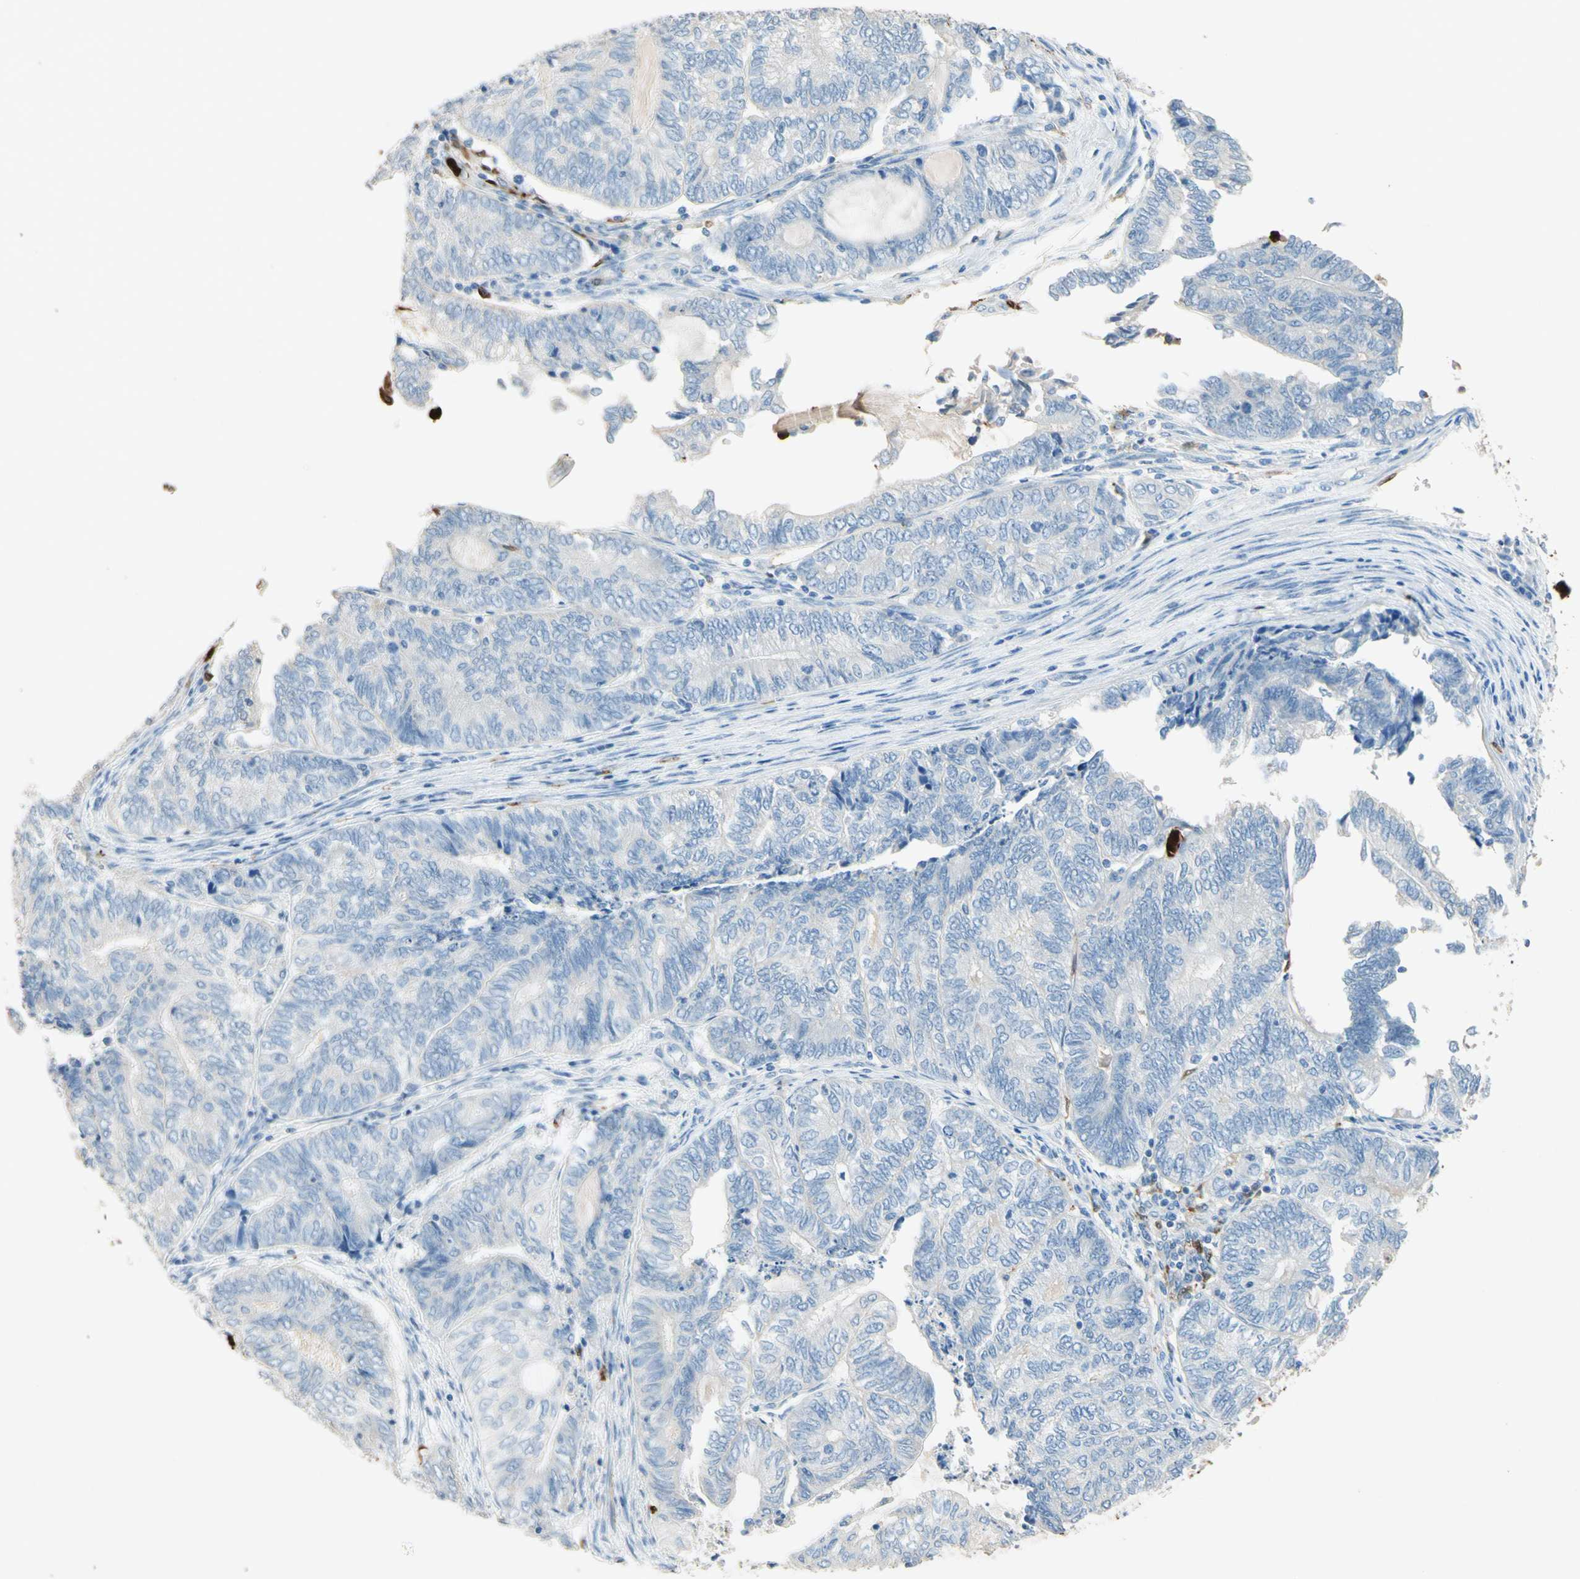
{"staining": {"intensity": "negative", "quantity": "none", "location": "none"}, "tissue": "endometrial cancer", "cell_type": "Tumor cells", "image_type": "cancer", "snomed": [{"axis": "morphology", "description": "Adenocarcinoma, NOS"}, {"axis": "topography", "description": "Uterus"}, {"axis": "topography", "description": "Endometrium"}], "caption": "Endometrial adenocarcinoma was stained to show a protein in brown. There is no significant staining in tumor cells.", "gene": "NFKBIZ", "patient": {"sex": "female", "age": 70}}